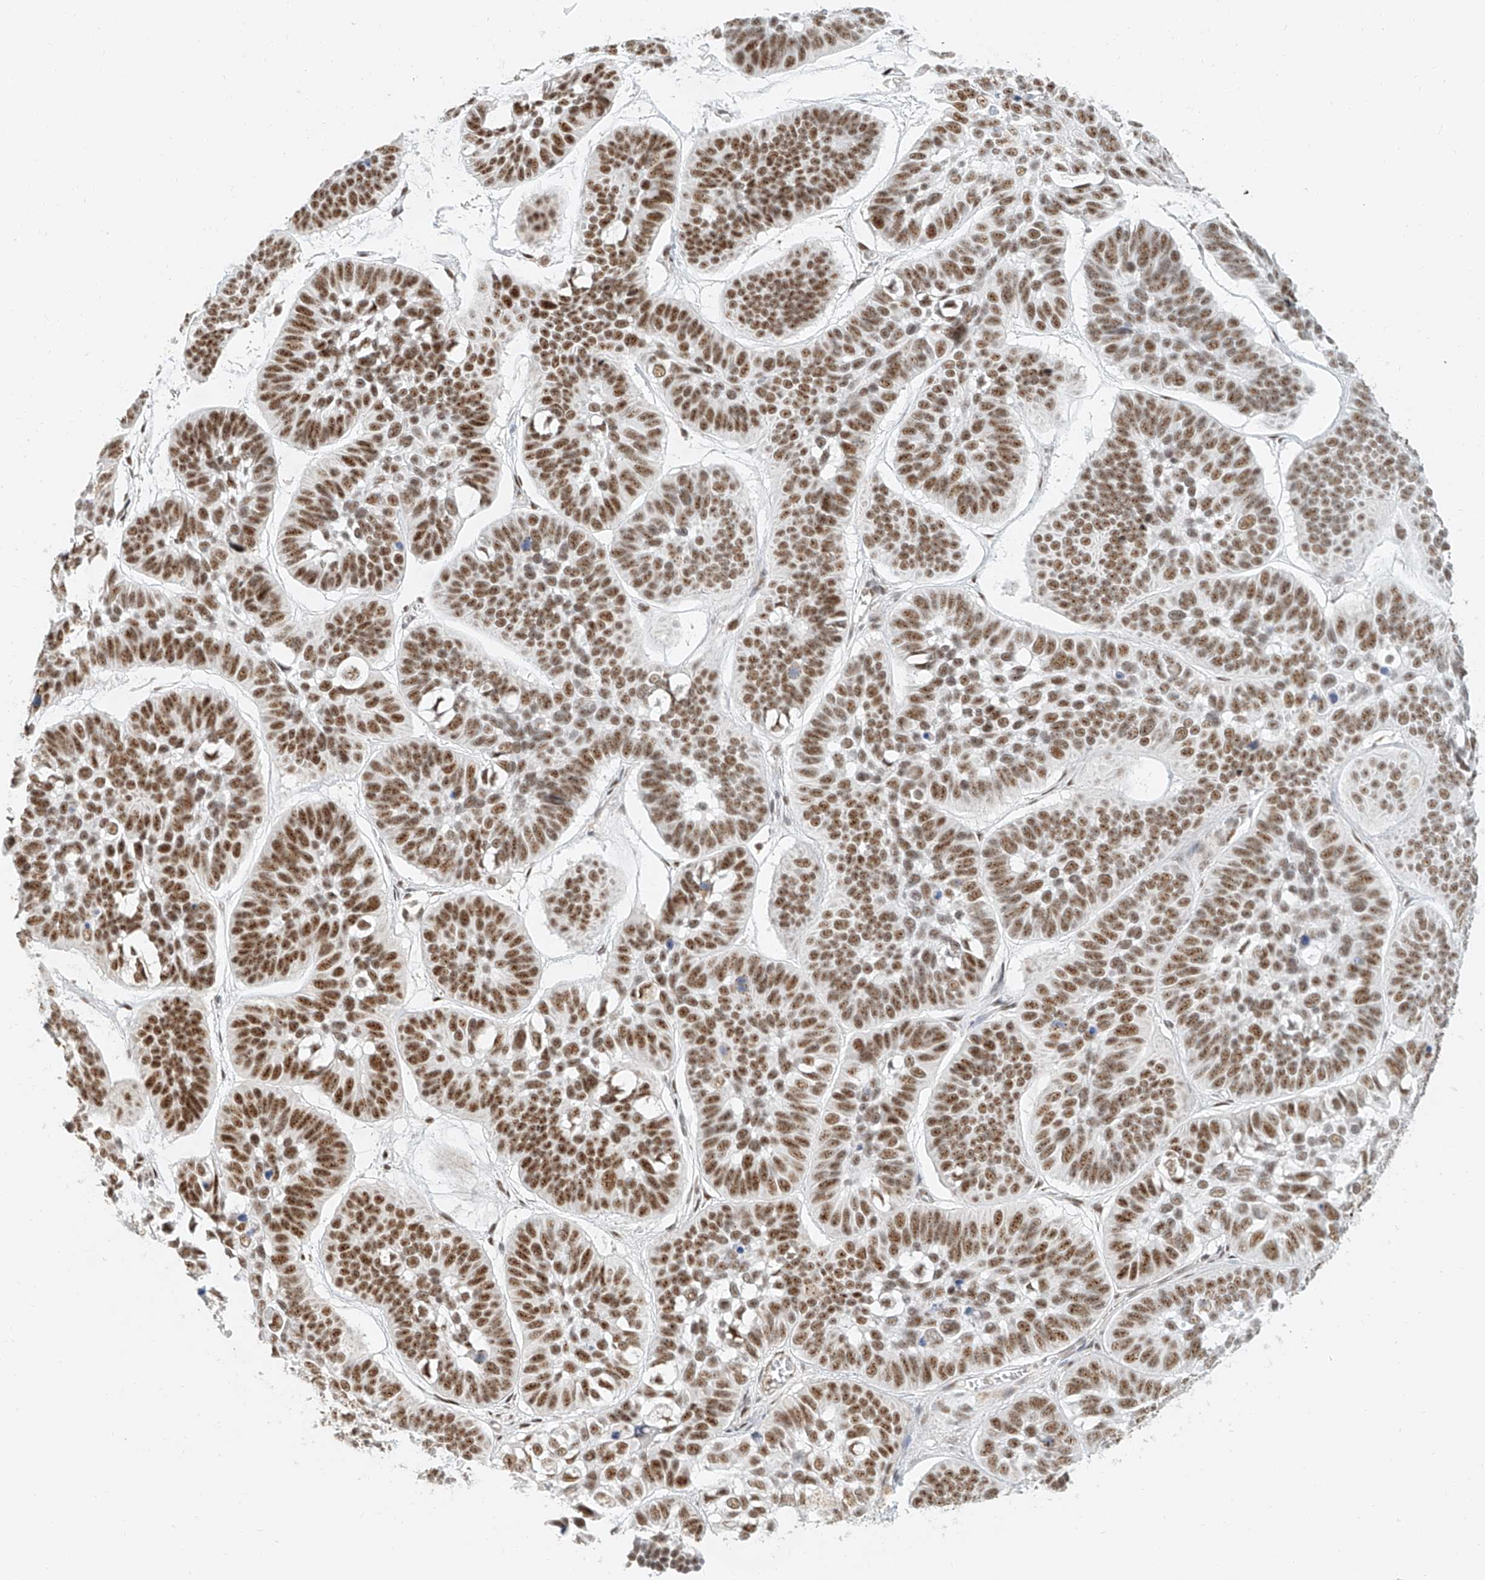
{"staining": {"intensity": "strong", "quantity": ">75%", "location": "nuclear"}, "tissue": "skin cancer", "cell_type": "Tumor cells", "image_type": "cancer", "snomed": [{"axis": "morphology", "description": "Basal cell carcinoma"}, {"axis": "topography", "description": "Skin"}], "caption": "Immunohistochemical staining of human basal cell carcinoma (skin) reveals high levels of strong nuclear protein staining in about >75% of tumor cells.", "gene": "CXorf58", "patient": {"sex": "male", "age": 62}}